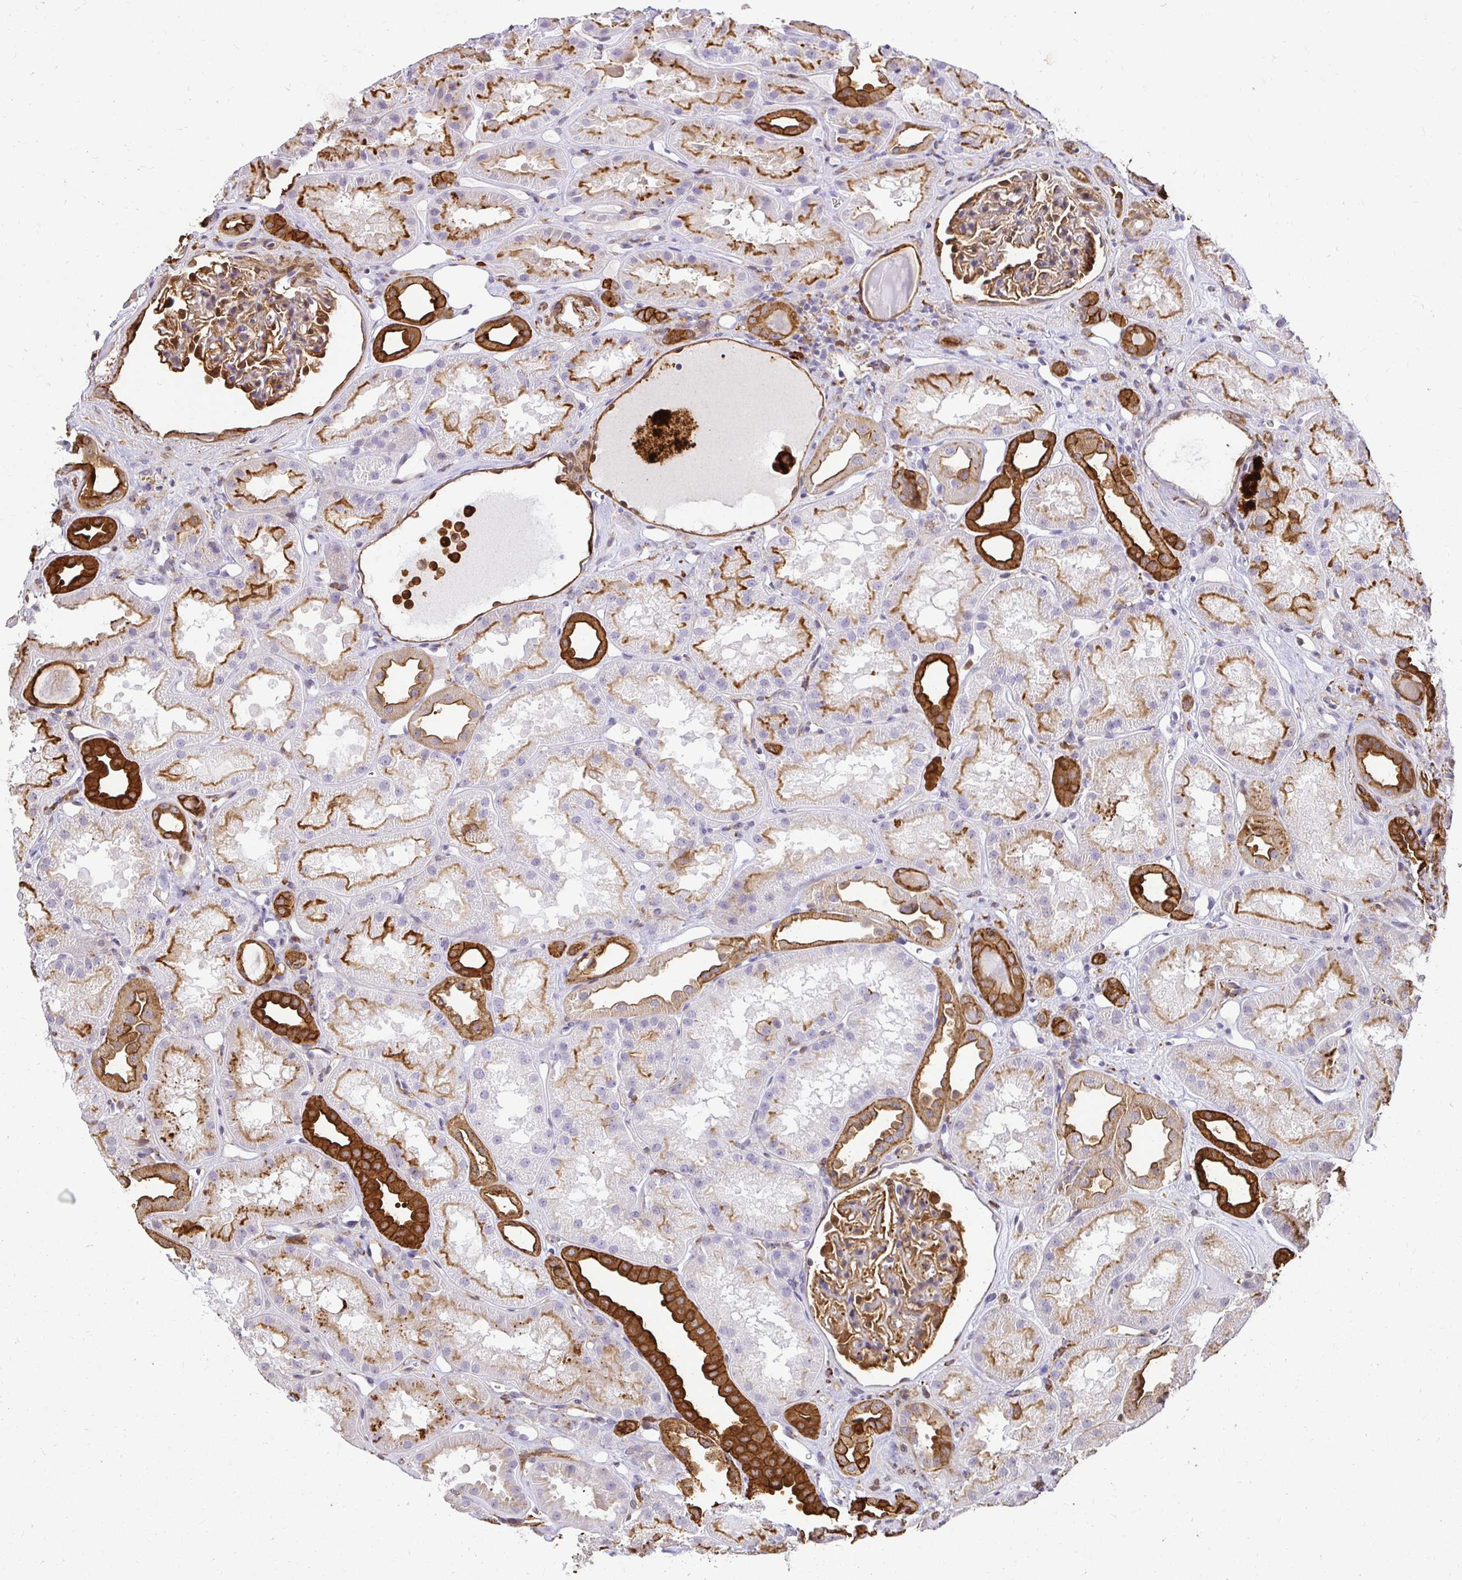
{"staining": {"intensity": "moderate", "quantity": ">75%", "location": "cytoplasmic/membranous,nuclear"}, "tissue": "kidney", "cell_type": "Cells in glomeruli", "image_type": "normal", "snomed": [{"axis": "morphology", "description": "Normal tissue, NOS"}, {"axis": "topography", "description": "Kidney"}], "caption": "Kidney stained for a protein (brown) demonstrates moderate cytoplasmic/membranous,nuclear positive staining in about >75% of cells in glomeruli.", "gene": "GSN", "patient": {"sex": "male", "age": 61}}